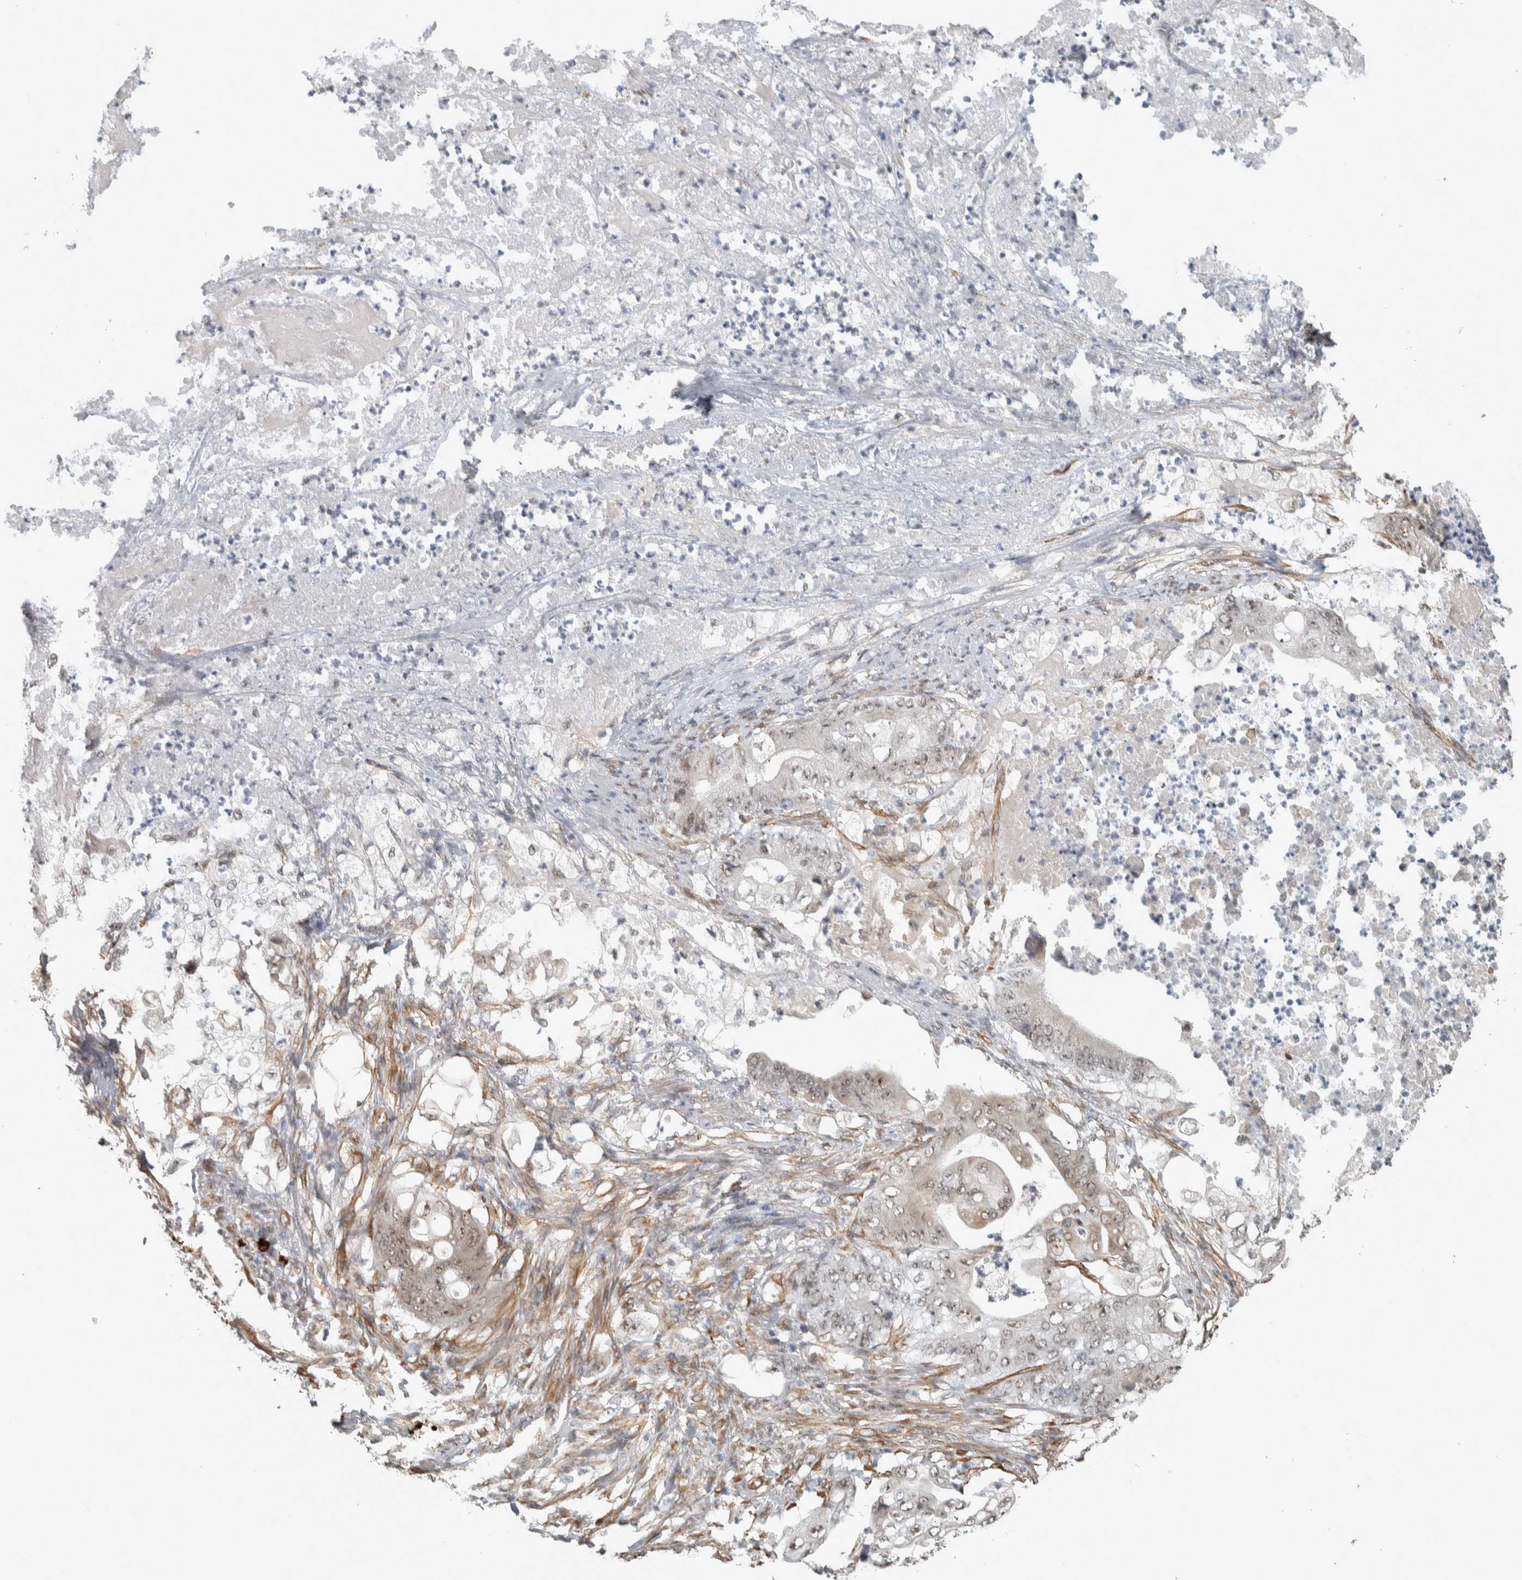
{"staining": {"intensity": "moderate", "quantity": "<25%", "location": "nuclear"}, "tissue": "stomach cancer", "cell_type": "Tumor cells", "image_type": "cancer", "snomed": [{"axis": "morphology", "description": "Adenocarcinoma, NOS"}, {"axis": "topography", "description": "Stomach"}], "caption": "Human stomach adenocarcinoma stained with a protein marker reveals moderate staining in tumor cells.", "gene": "DDX42", "patient": {"sex": "female", "age": 73}}